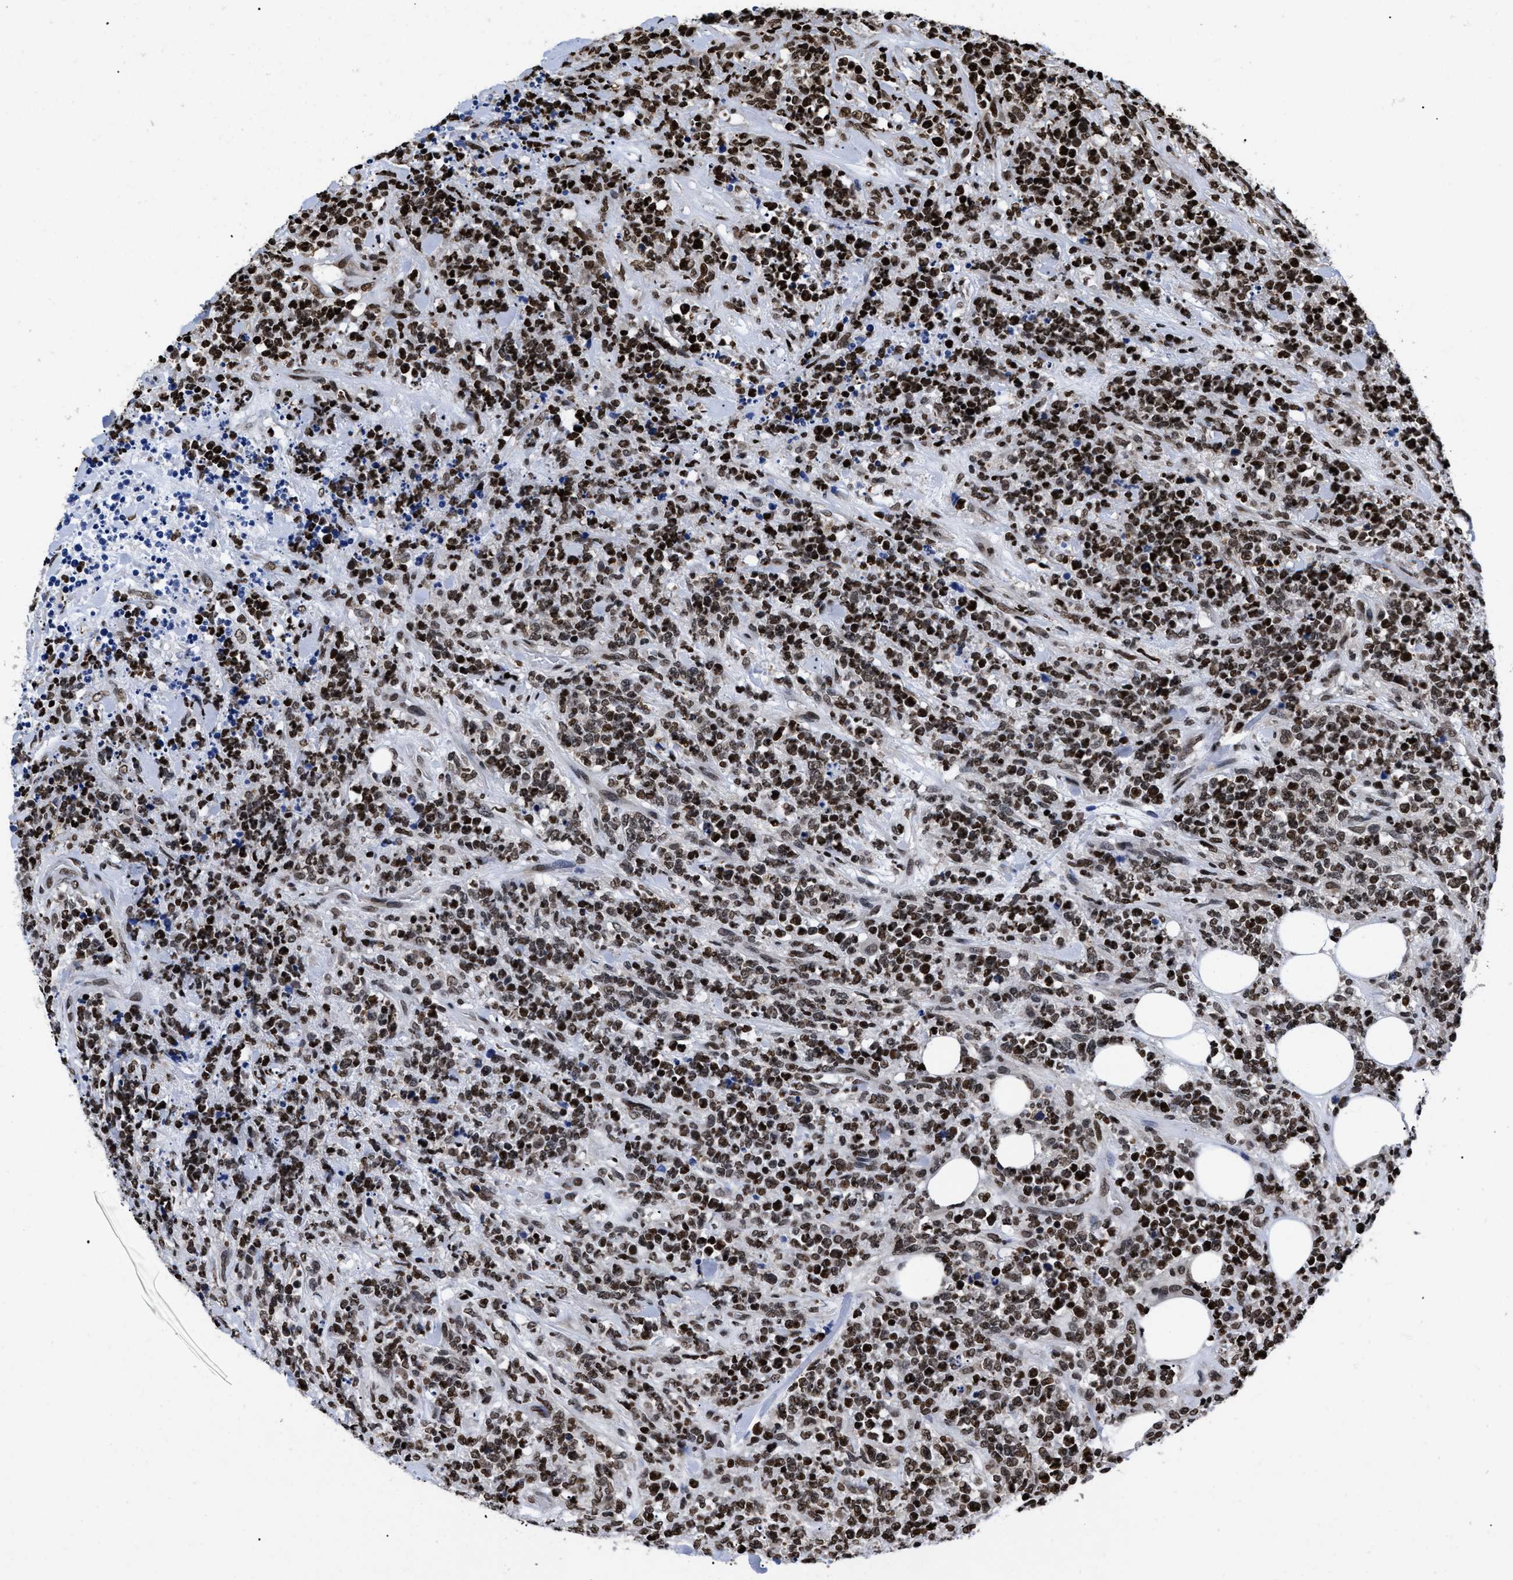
{"staining": {"intensity": "strong", "quantity": ">75%", "location": "nuclear"}, "tissue": "lymphoma", "cell_type": "Tumor cells", "image_type": "cancer", "snomed": [{"axis": "morphology", "description": "Malignant lymphoma, non-Hodgkin's type, High grade"}, {"axis": "topography", "description": "Soft tissue"}], "caption": "An immunohistochemistry (IHC) image of tumor tissue is shown. Protein staining in brown shows strong nuclear positivity in high-grade malignant lymphoma, non-Hodgkin's type within tumor cells.", "gene": "CALHM3", "patient": {"sex": "male", "age": 18}}